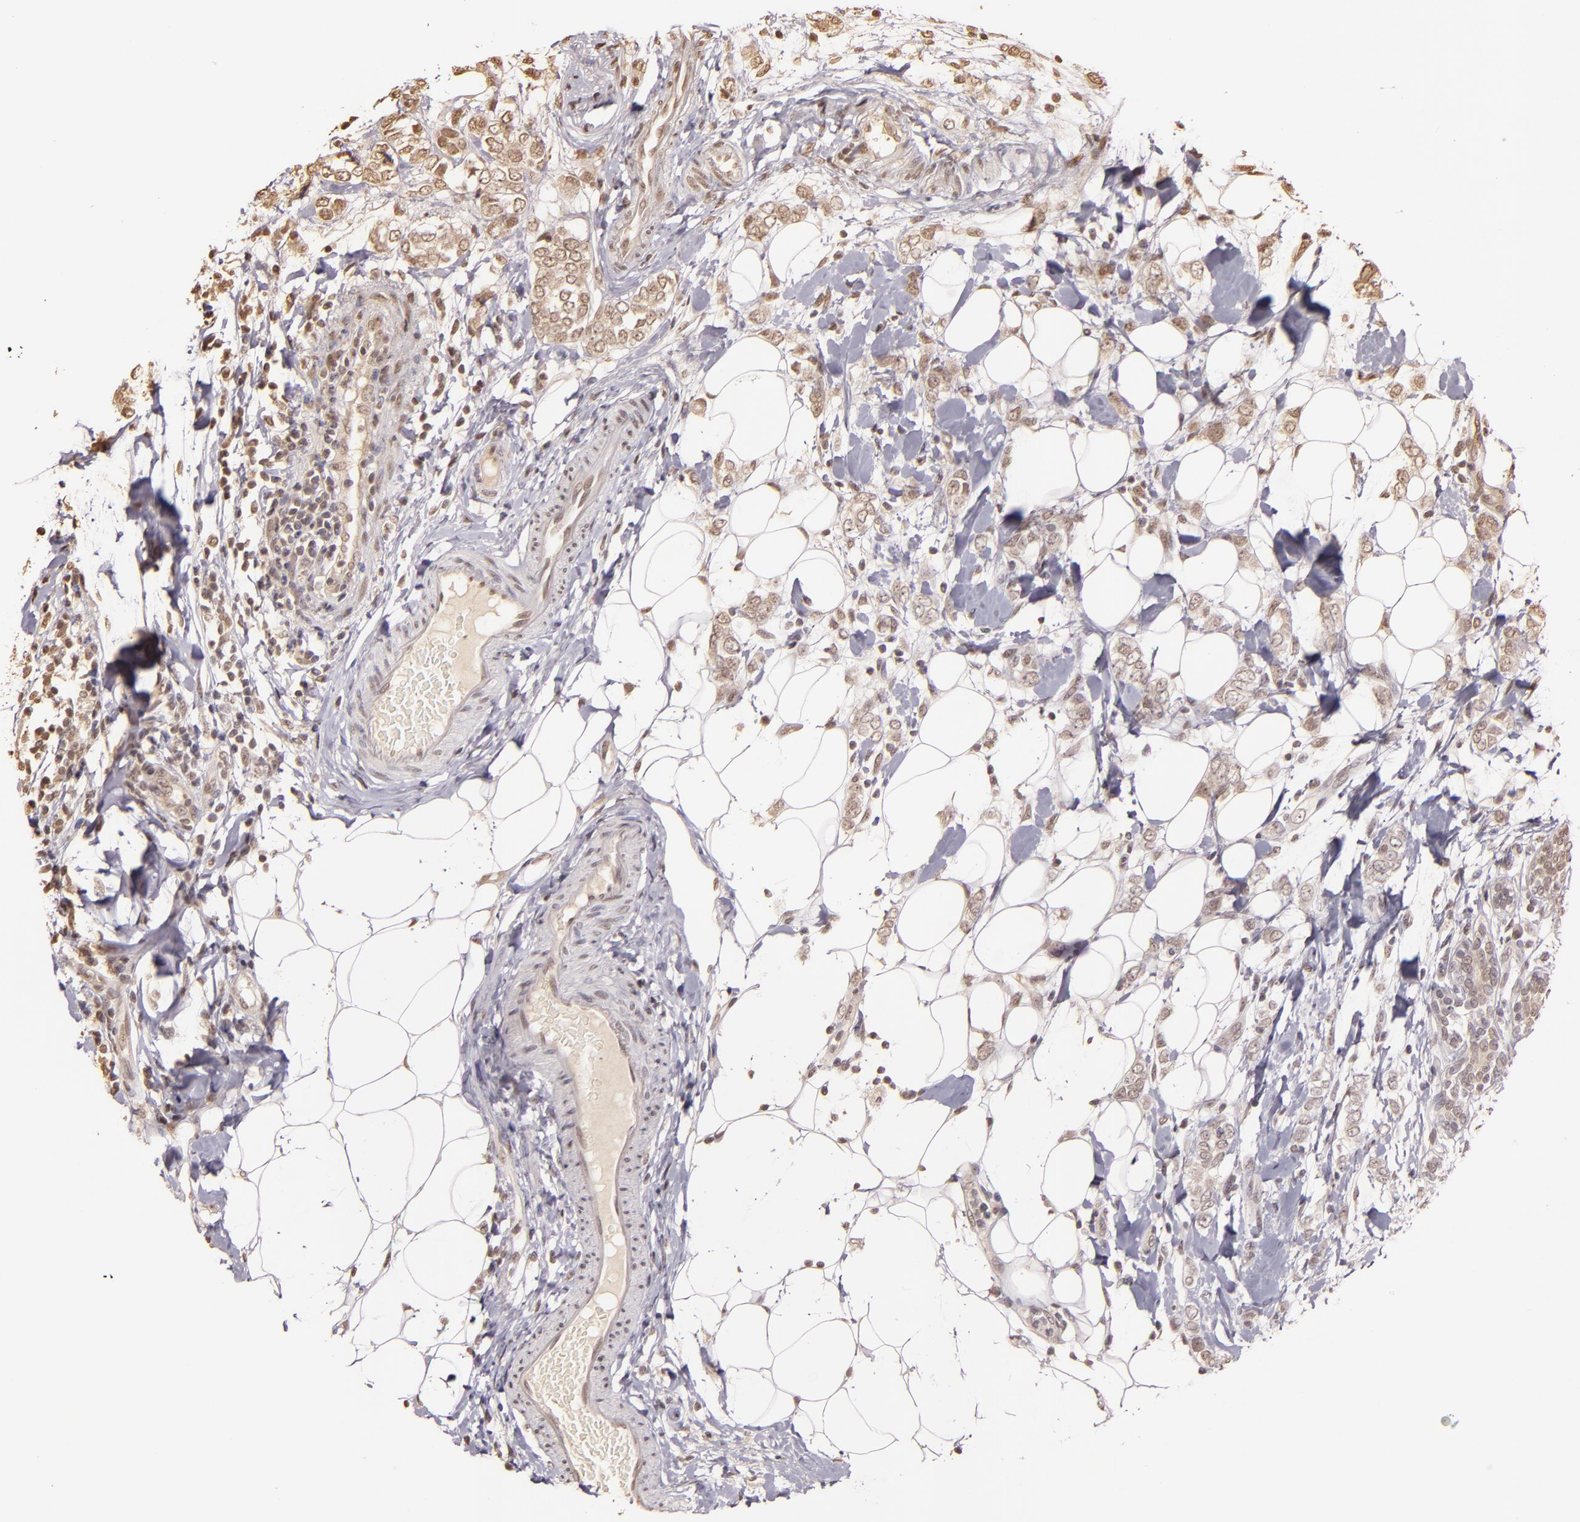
{"staining": {"intensity": "weak", "quantity": ">75%", "location": "cytoplasmic/membranous,nuclear"}, "tissue": "breast cancer", "cell_type": "Tumor cells", "image_type": "cancer", "snomed": [{"axis": "morphology", "description": "Normal tissue, NOS"}, {"axis": "morphology", "description": "Lobular carcinoma"}, {"axis": "topography", "description": "Breast"}], "caption": "Brown immunohistochemical staining in breast lobular carcinoma reveals weak cytoplasmic/membranous and nuclear expression in approximately >75% of tumor cells.", "gene": "CUL1", "patient": {"sex": "female", "age": 47}}